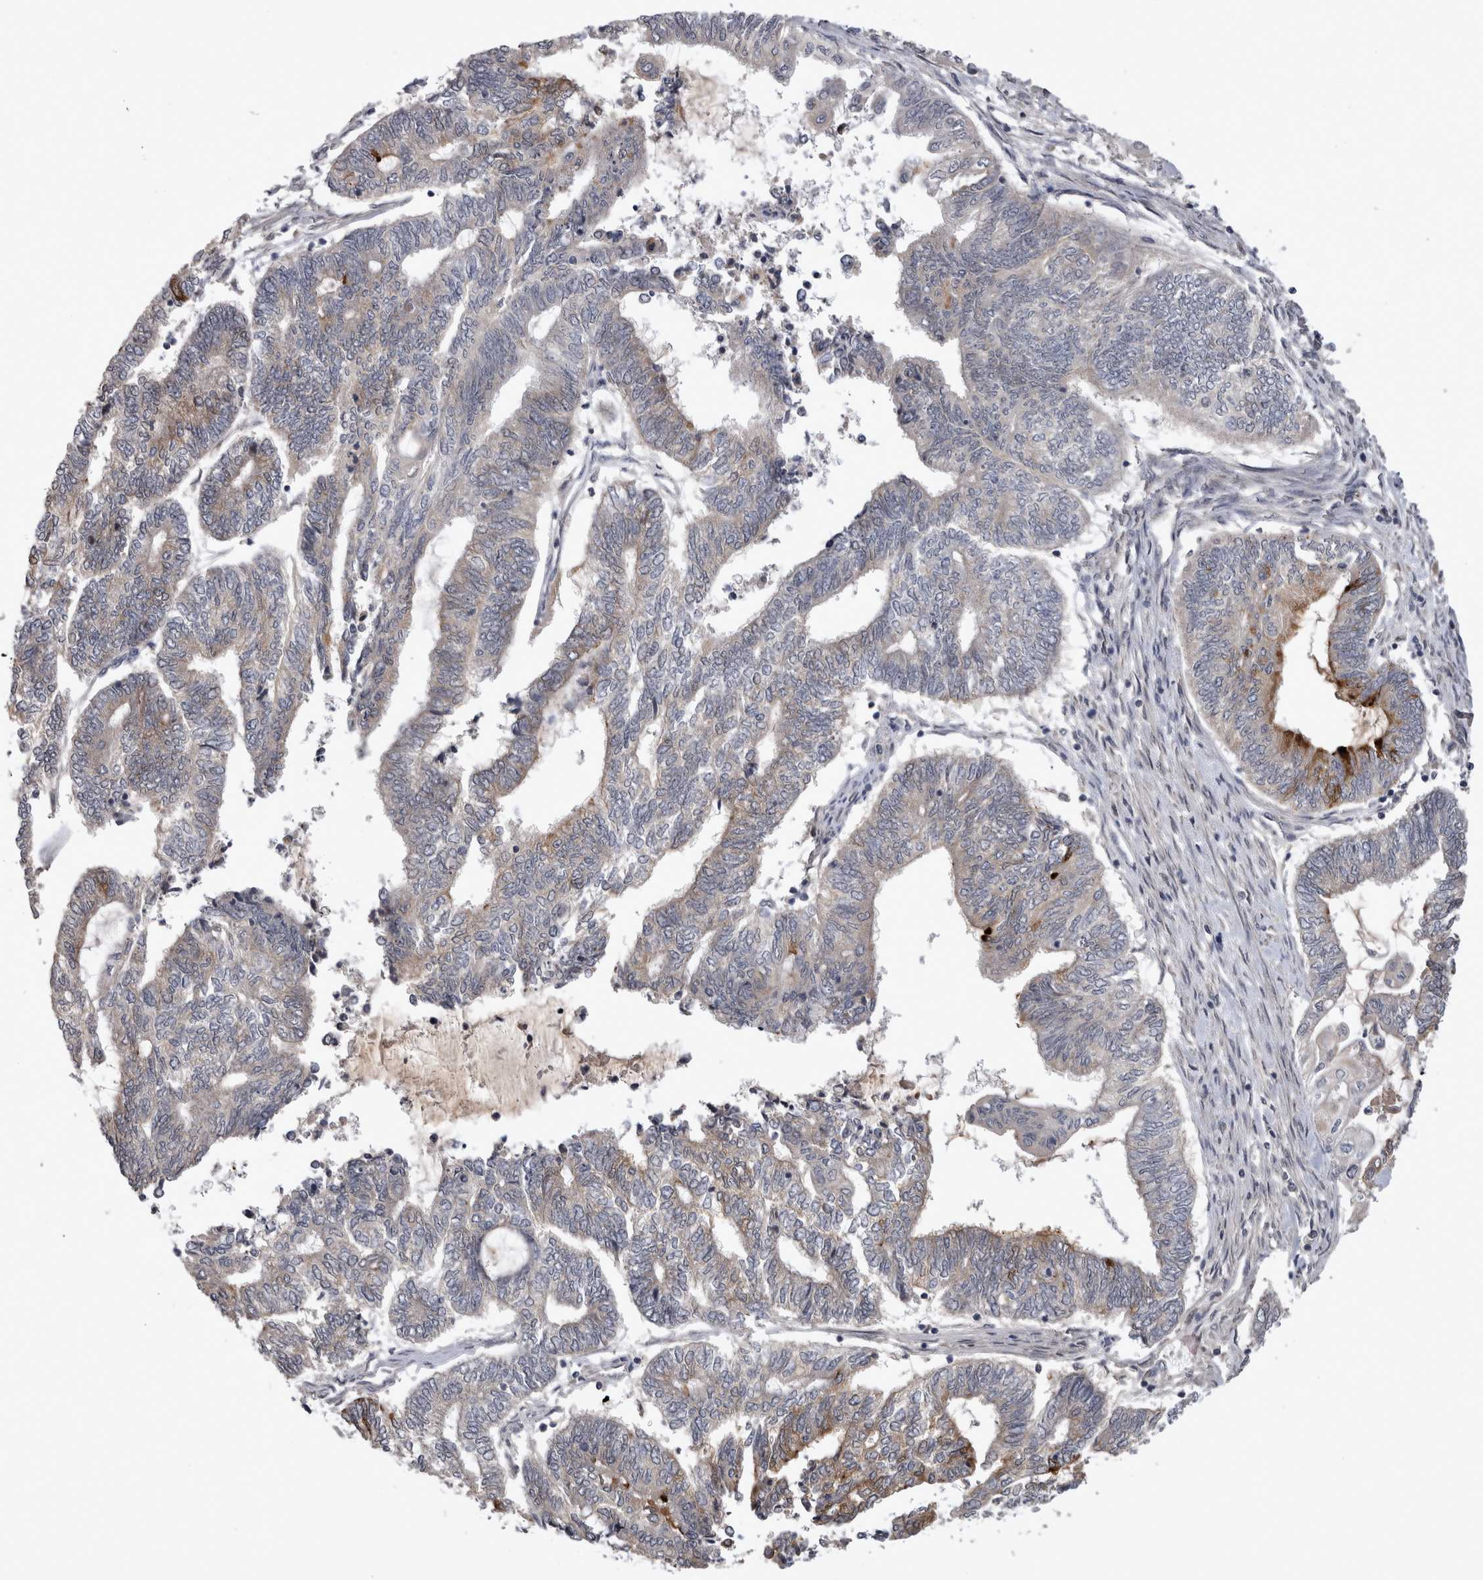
{"staining": {"intensity": "moderate", "quantity": "<25%", "location": "cytoplasmic/membranous"}, "tissue": "endometrial cancer", "cell_type": "Tumor cells", "image_type": "cancer", "snomed": [{"axis": "morphology", "description": "Adenocarcinoma, NOS"}, {"axis": "topography", "description": "Uterus"}, {"axis": "topography", "description": "Endometrium"}], "caption": "Immunohistochemical staining of human endometrial cancer shows low levels of moderate cytoplasmic/membranous protein expression in approximately <25% of tumor cells.", "gene": "ZNF114", "patient": {"sex": "female", "age": 70}}